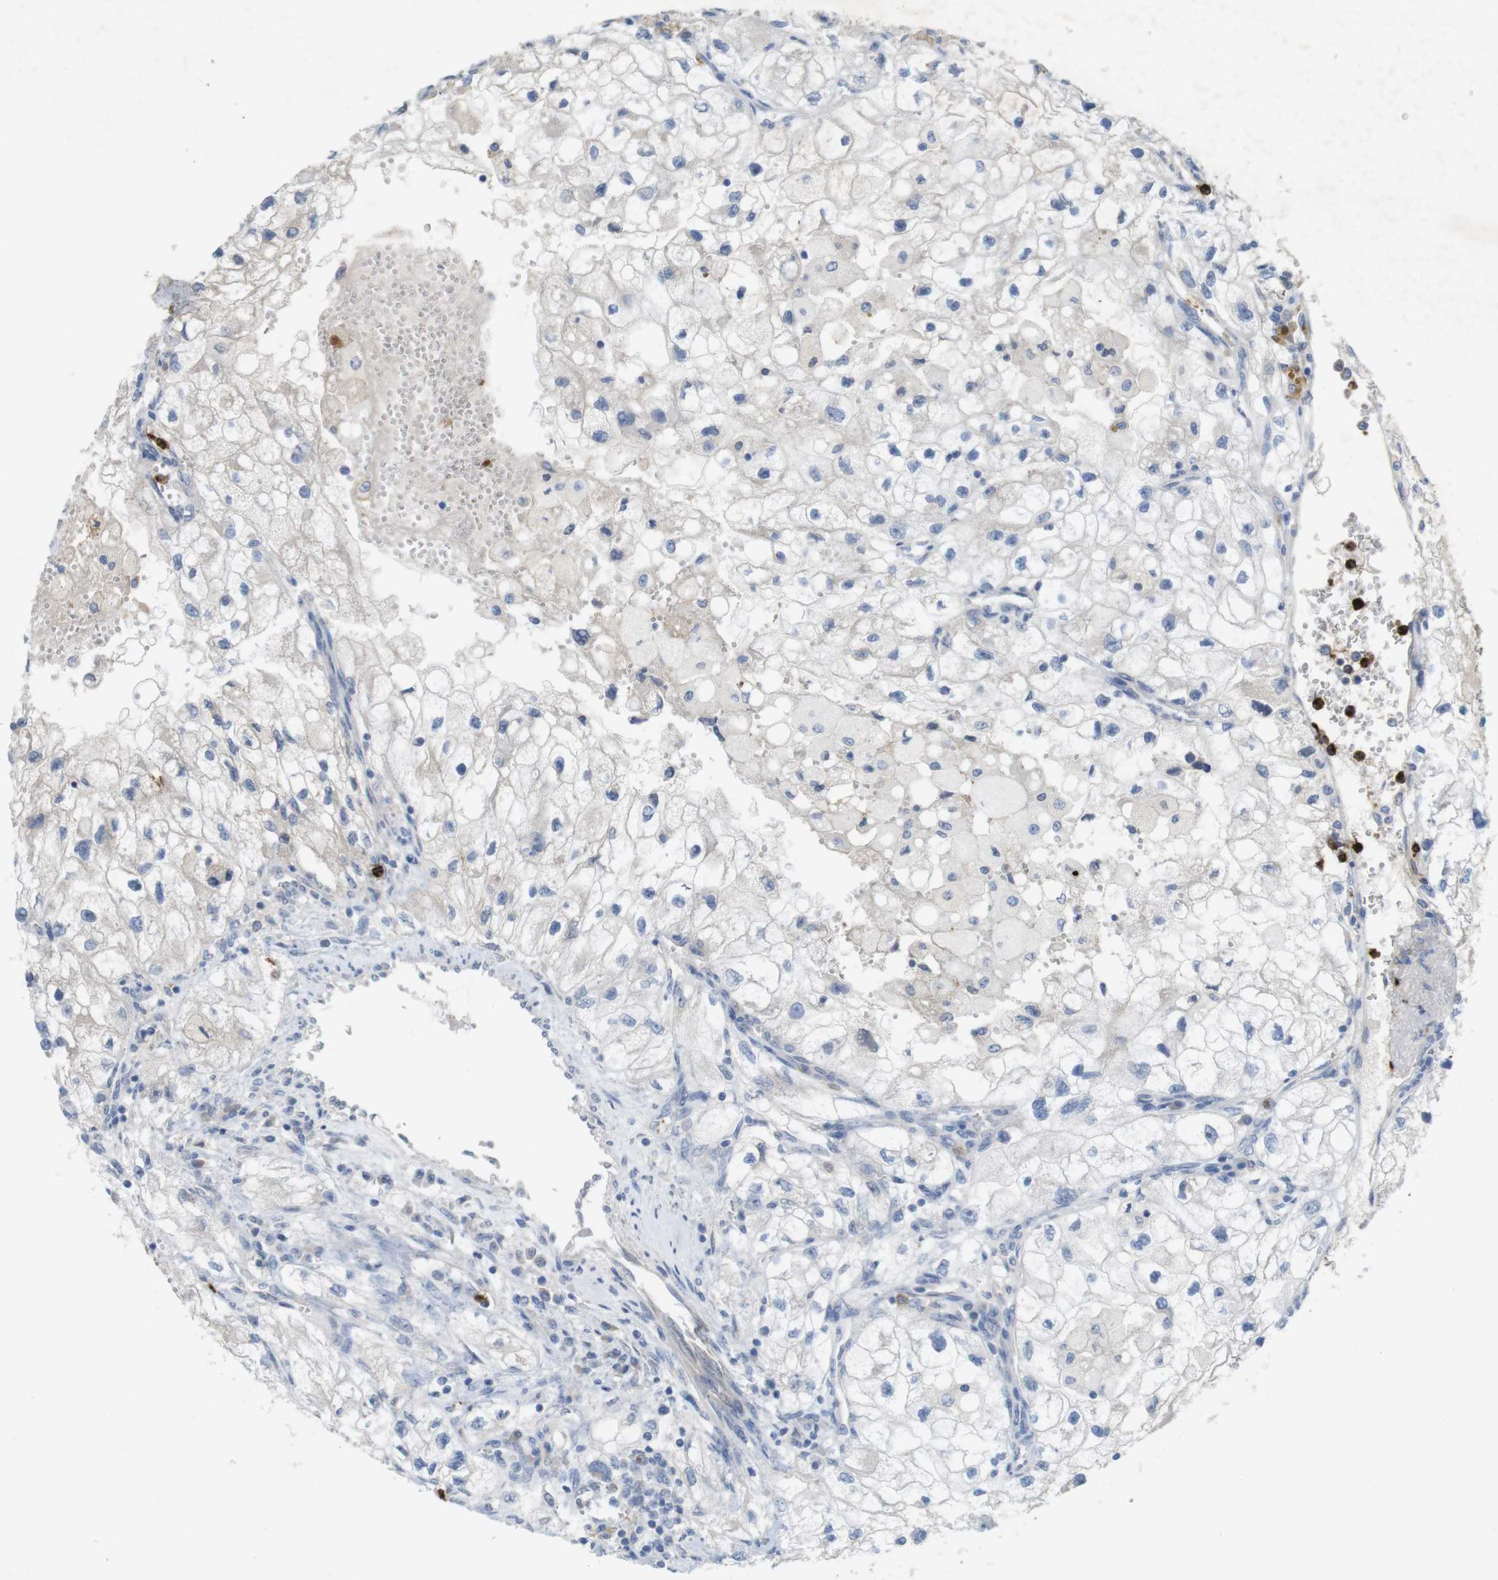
{"staining": {"intensity": "negative", "quantity": "none", "location": "none"}, "tissue": "renal cancer", "cell_type": "Tumor cells", "image_type": "cancer", "snomed": [{"axis": "morphology", "description": "Adenocarcinoma, NOS"}, {"axis": "topography", "description": "Kidney"}], "caption": "A photomicrograph of renal cancer stained for a protein reveals no brown staining in tumor cells. Brightfield microscopy of immunohistochemistry stained with DAB (3,3'-diaminobenzidine) (brown) and hematoxylin (blue), captured at high magnification.", "gene": "TSPAN14", "patient": {"sex": "female", "age": 70}}